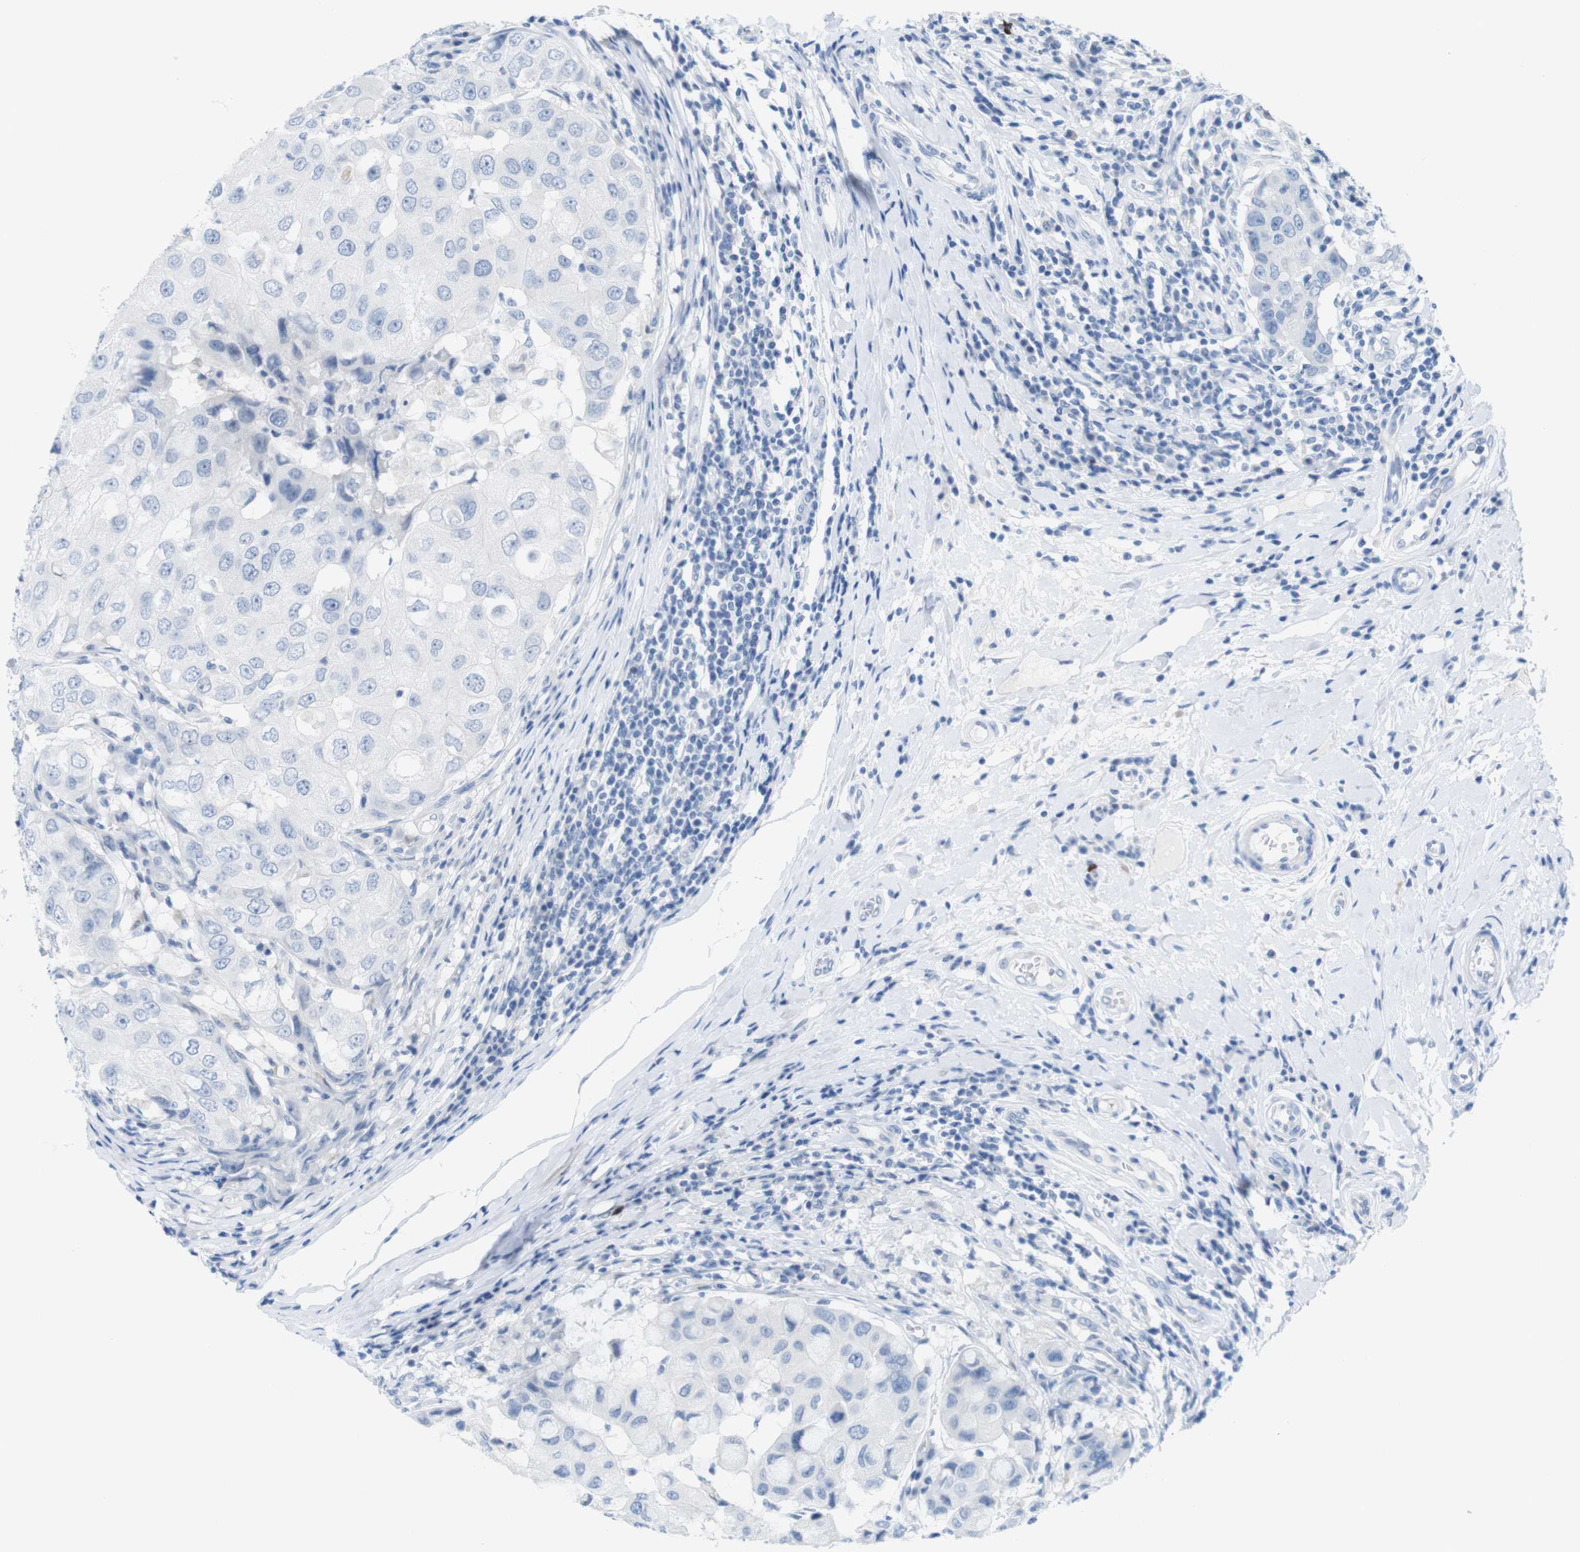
{"staining": {"intensity": "negative", "quantity": "none", "location": "none"}, "tissue": "breast cancer", "cell_type": "Tumor cells", "image_type": "cancer", "snomed": [{"axis": "morphology", "description": "Duct carcinoma"}, {"axis": "topography", "description": "Breast"}], "caption": "High power microscopy histopathology image of an IHC photomicrograph of breast cancer, revealing no significant positivity in tumor cells.", "gene": "OPN1SW", "patient": {"sex": "female", "age": 27}}